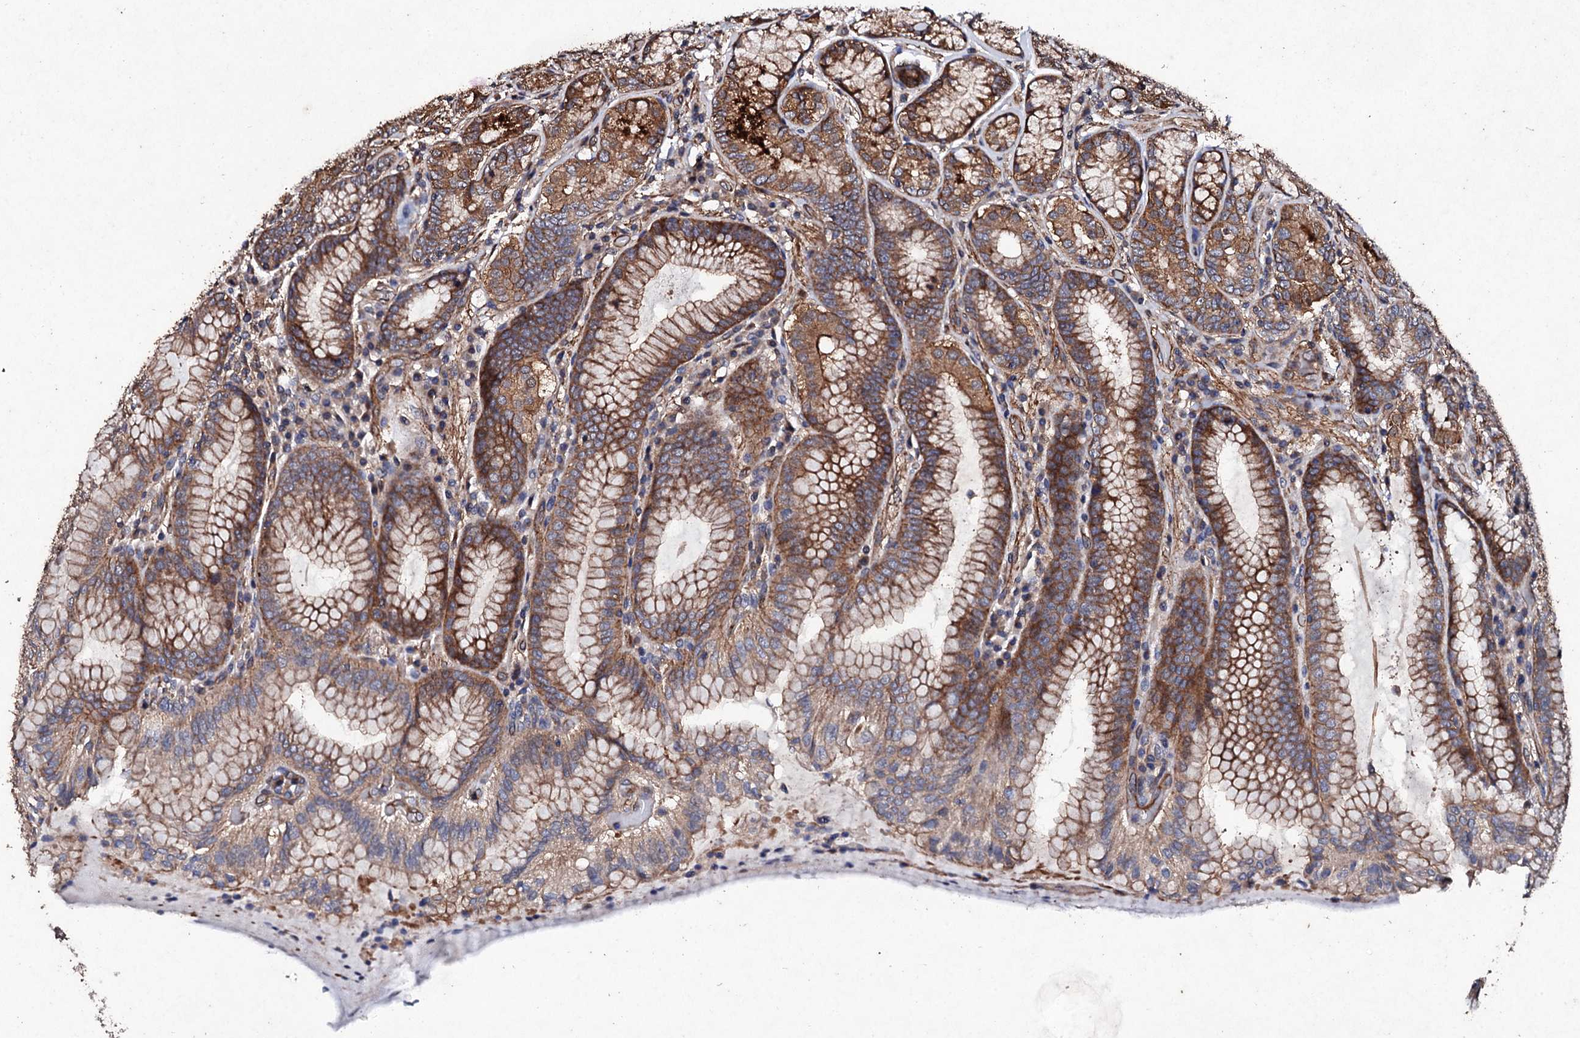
{"staining": {"intensity": "moderate", "quantity": ">75%", "location": "cytoplasmic/membranous"}, "tissue": "stomach", "cell_type": "Glandular cells", "image_type": "normal", "snomed": [{"axis": "morphology", "description": "Normal tissue, NOS"}, {"axis": "topography", "description": "Stomach, upper"}, {"axis": "topography", "description": "Stomach, lower"}], "caption": "Stomach was stained to show a protein in brown. There is medium levels of moderate cytoplasmic/membranous expression in approximately >75% of glandular cells.", "gene": "MOCOS", "patient": {"sex": "female", "age": 76}}